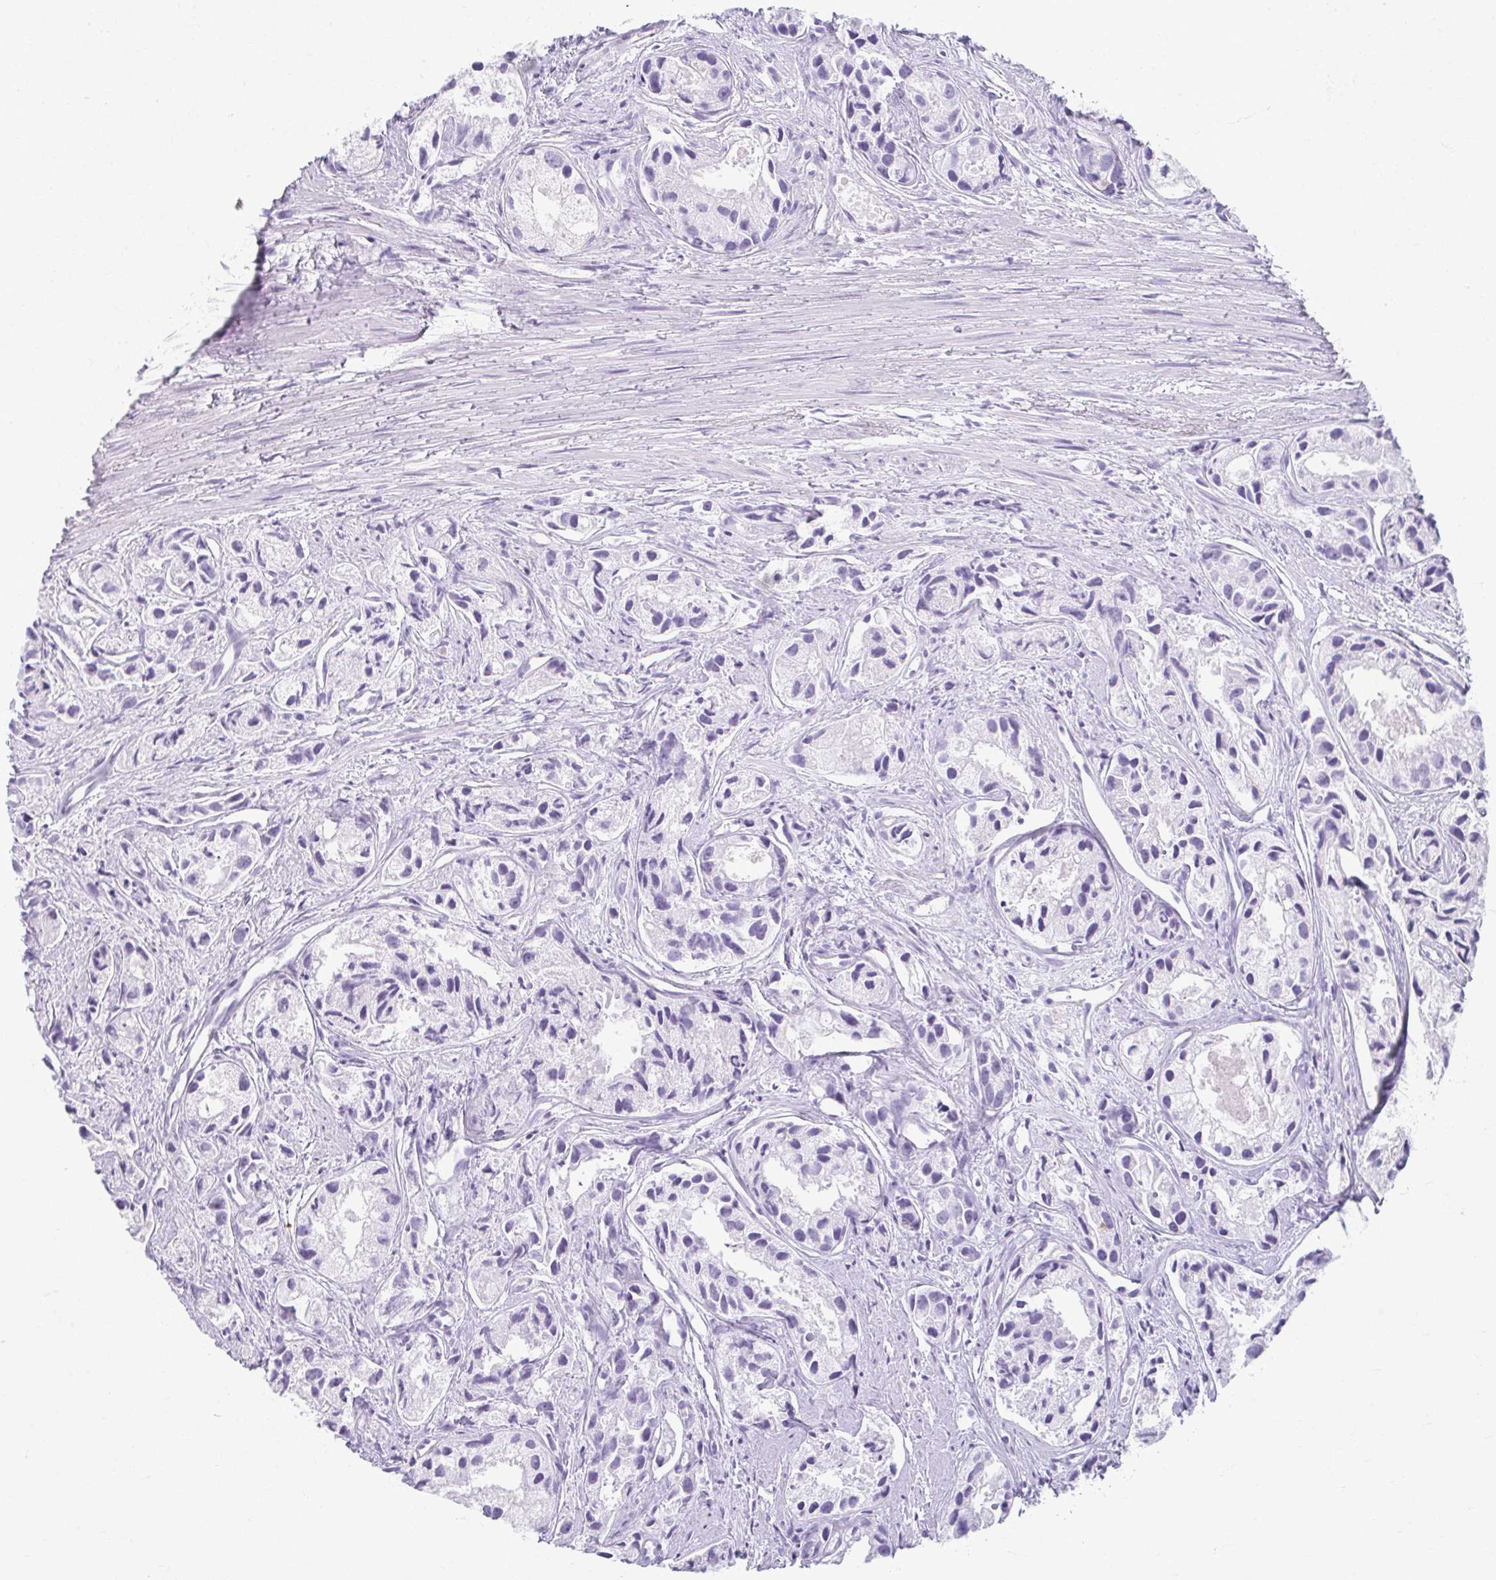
{"staining": {"intensity": "negative", "quantity": "none", "location": "none"}, "tissue": "prostate cancer", "cell_type": "Tumor cells", "image_type": "cancer", "snomed": [{"axis": "morphology", "description": "Adenocarcinoma, High grade"}, {"axis": "topography", "description": "Prostate"}], "caption": "An image of prostate cancer stained for a protein exhibits no brown staining in tumor cells. (DAB immunohistochemistry (IHC) with hematoxylin counter stain).", "gene": "MOBP", "patient": {"sex": "male", "age": 84}}